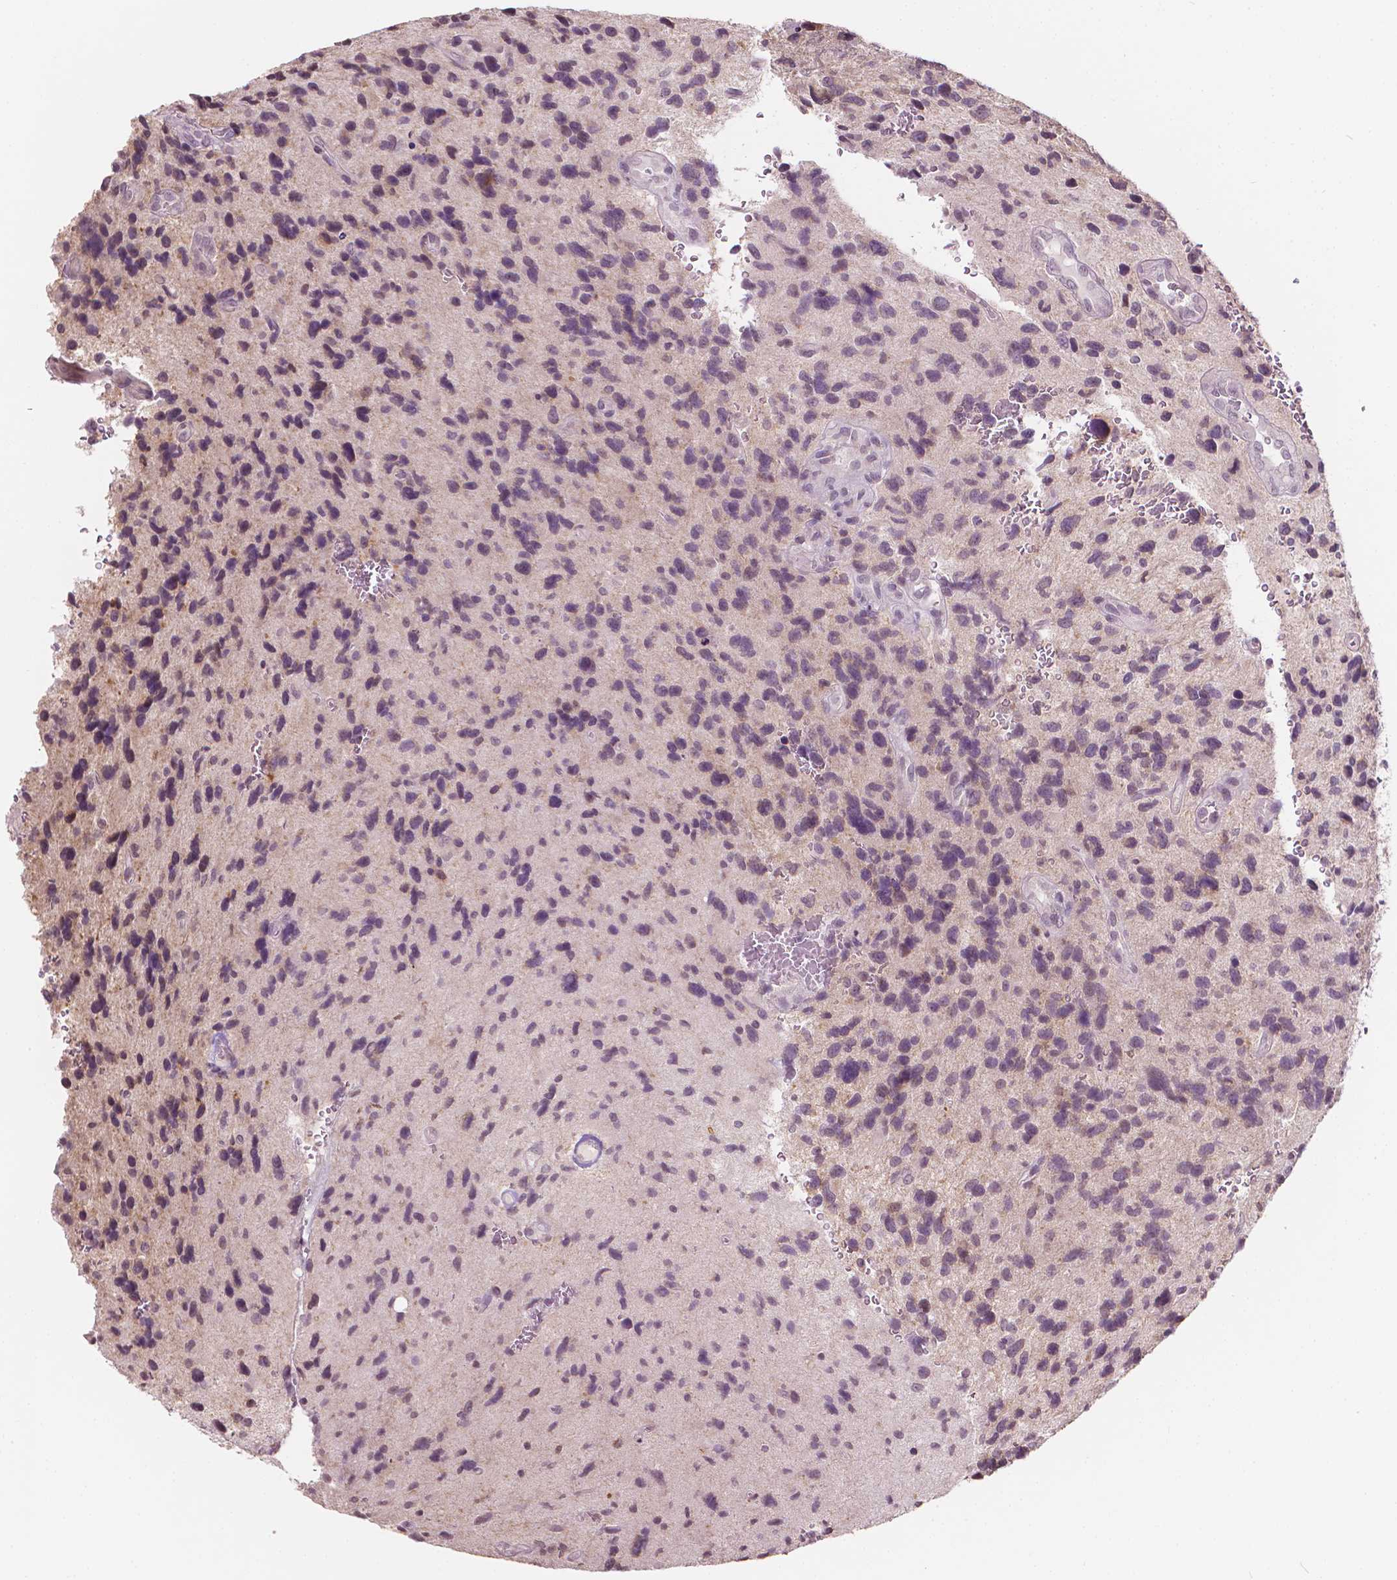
{"staining": {"intensity": "weak", "quantity": "25%-75%", "location": "cytoplasmic/membranous"}, "tissue": "glioma", "cell_type": "Tumor cells", "image_type": "cancer", "snomed": [{"axis": "morphology", "description": "Glioma, malignant, NOS"}, {"axis": "morphology", "description": "Glioma, malignant, High grade"}, {"axis": "topography", "description": "Brain"}], "caption": "A micrograph showing weak cytoplasmic/membranous staining in approximately 25%-75% of tumor cells in glioma (malignant), as visualized by brown immunohistochemical staining.", "gene": "NOS1AP", "patient": {"sex": "female", "age": 71}}